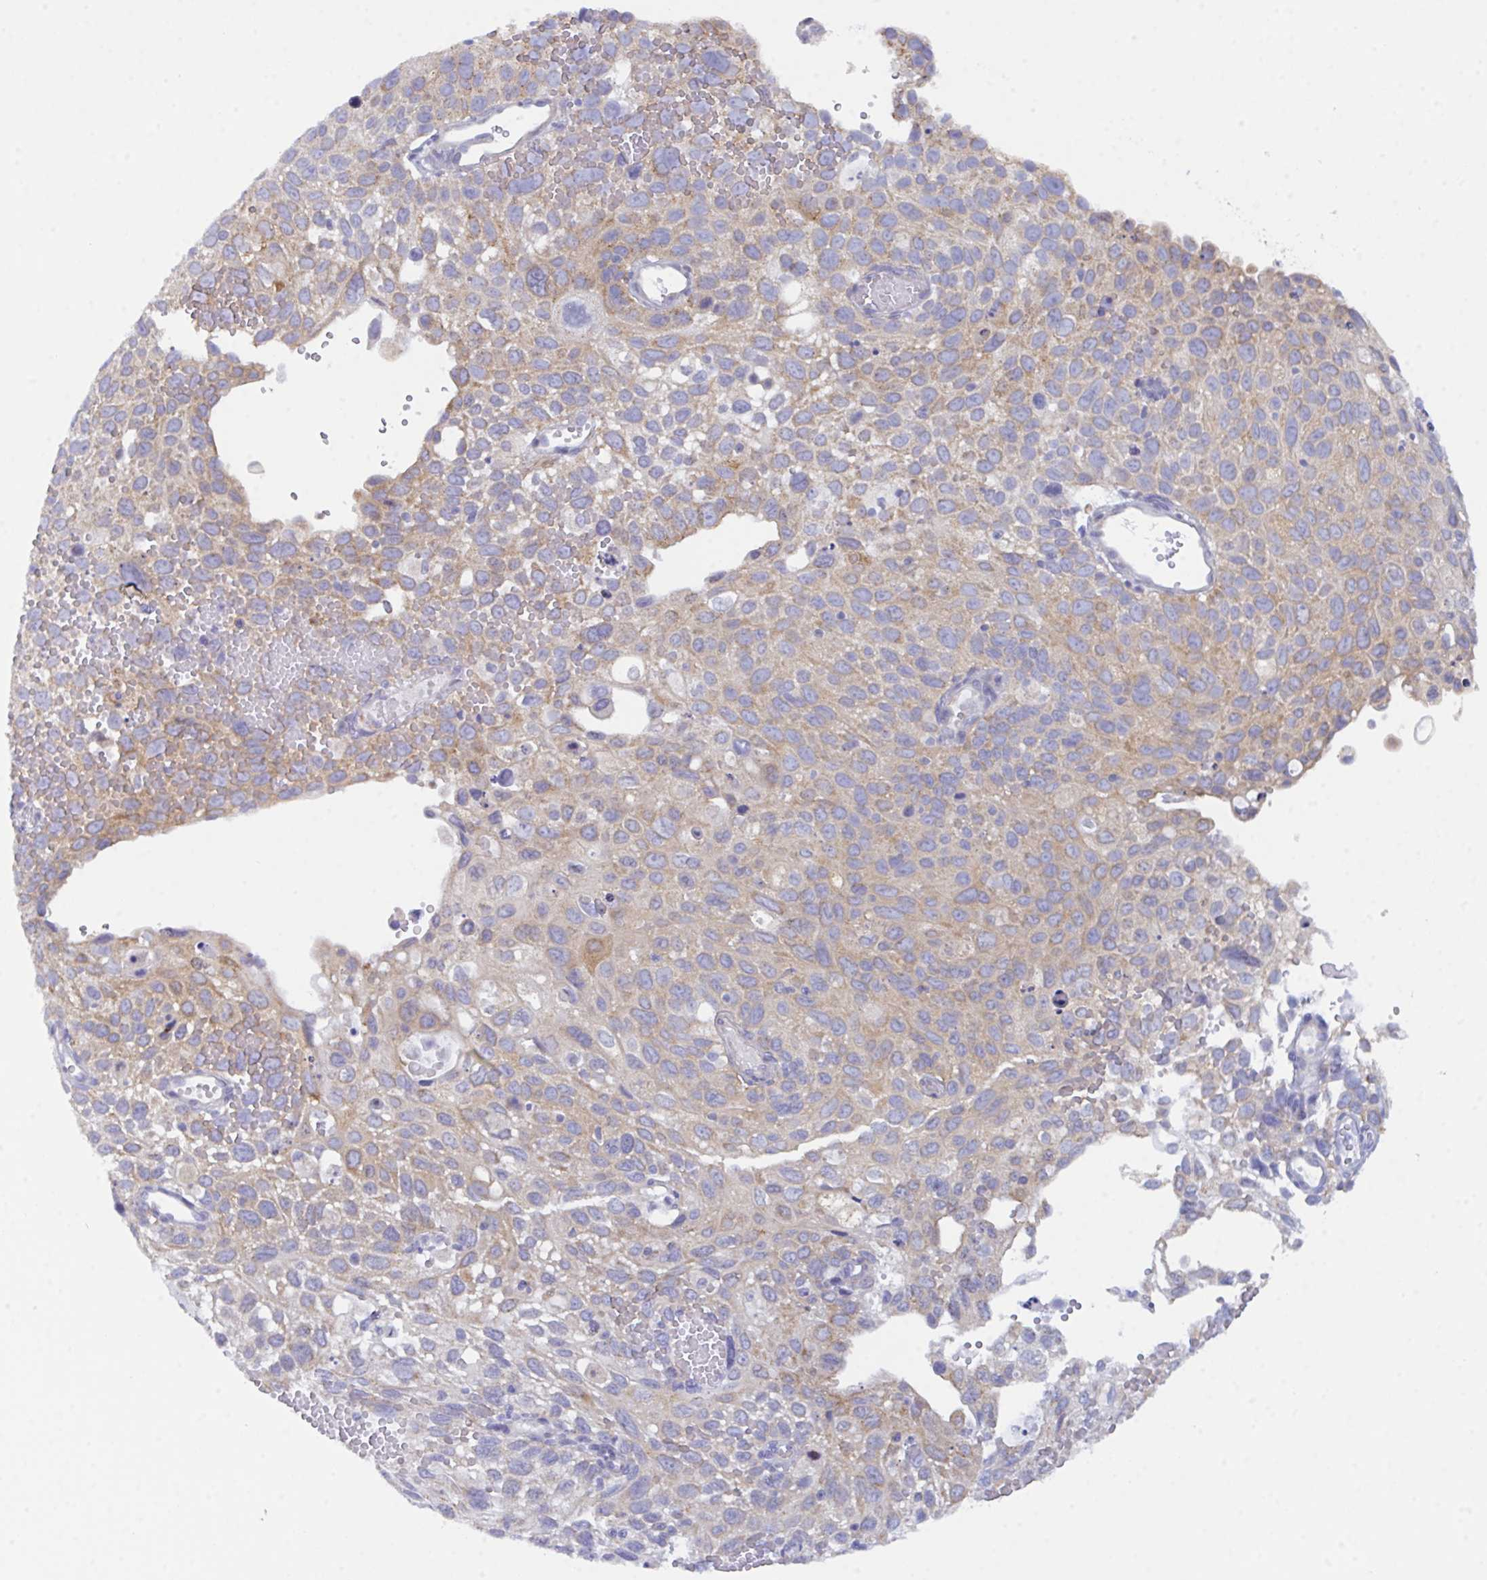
{"staining": {"intensity": "moderate", "quantity": "25%-75%", "location": "cytoplasmic/membranous"}, "tissue": "cervical cancer", "cell_type": "Tumor cells", "image_type": "cancer", "snomed": [{"axis": "morphology", "description": "Squamous cell carcinoma, NOS"}, {"axis": "topography", "description": "Cervix"}], "caption": "Protein expression analysis of cervical squamous cell carcinoma demonstrates moderate cytoplasmic/membranous staining in about 25%-75% of tumor cells. Using DAB (3,3'-diaminobenzidine) (brown) and hematoxylin (blue) stains, captured at high magnification using brightfield microscopy.", "gene": "CEP170B", "patient": {"sex": "female", "age": 70}}